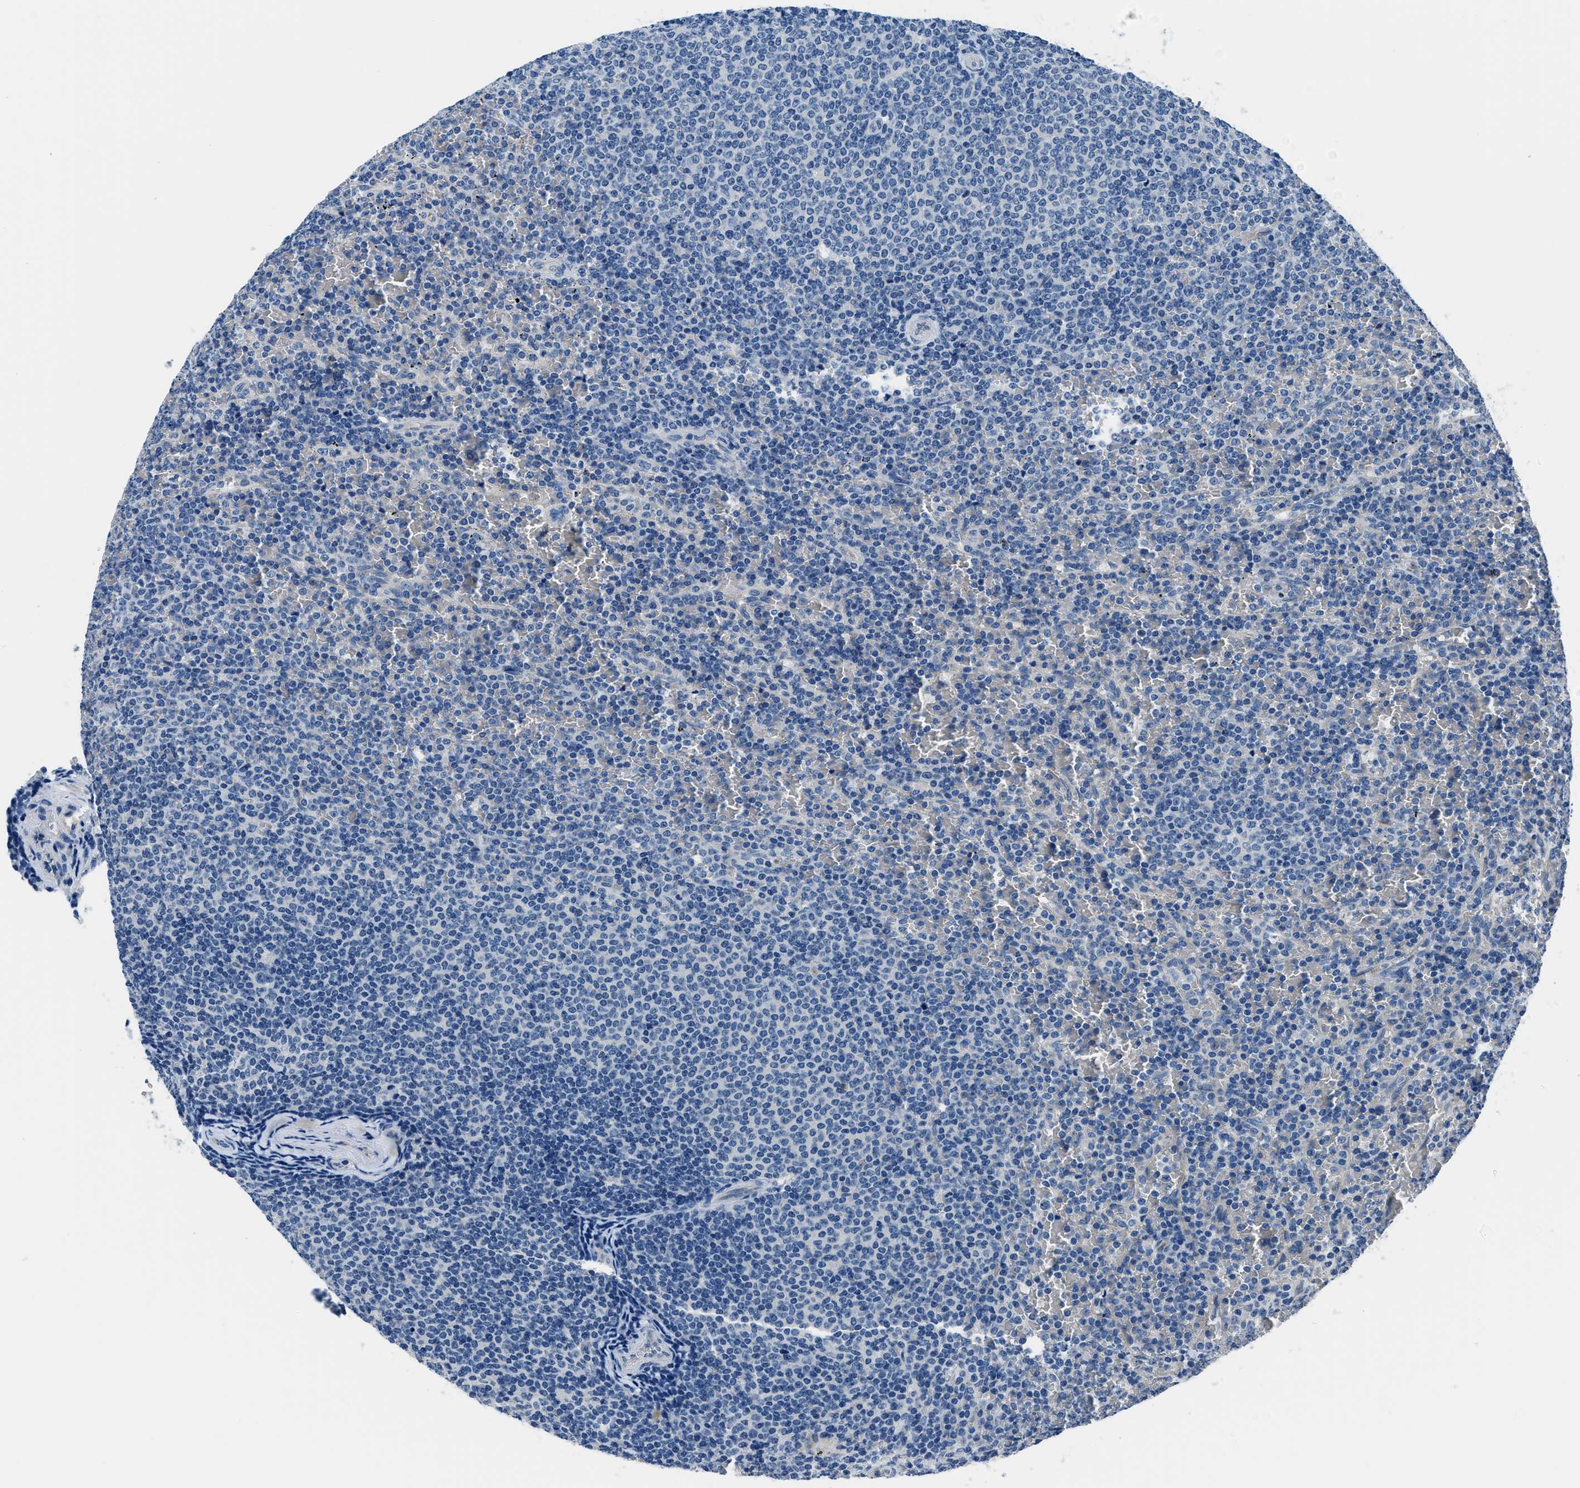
{"staining": {"intensity": "negative", "quantity": "none", "location": "none"}, "tissue": "lymphoma", "cell_type": "Tumor cells", "image_type": "cancer", "snomed": [{"axis": "morphology", "description": "Malignant lymphoma, non-Hodgkin's type, Low grade"}, {"axis": "topography", "description": "Spleen"}], "caption": "An immunohistochemistry image of low-grade malignant lymphoma, non-Hodgkin's type is shown. There is no staining in tumor cells of low-grade malignant lymphoma, non-Hodgkin's type.", "gene": "GJA3", "patient": {"sex": "female", "age": 77}}